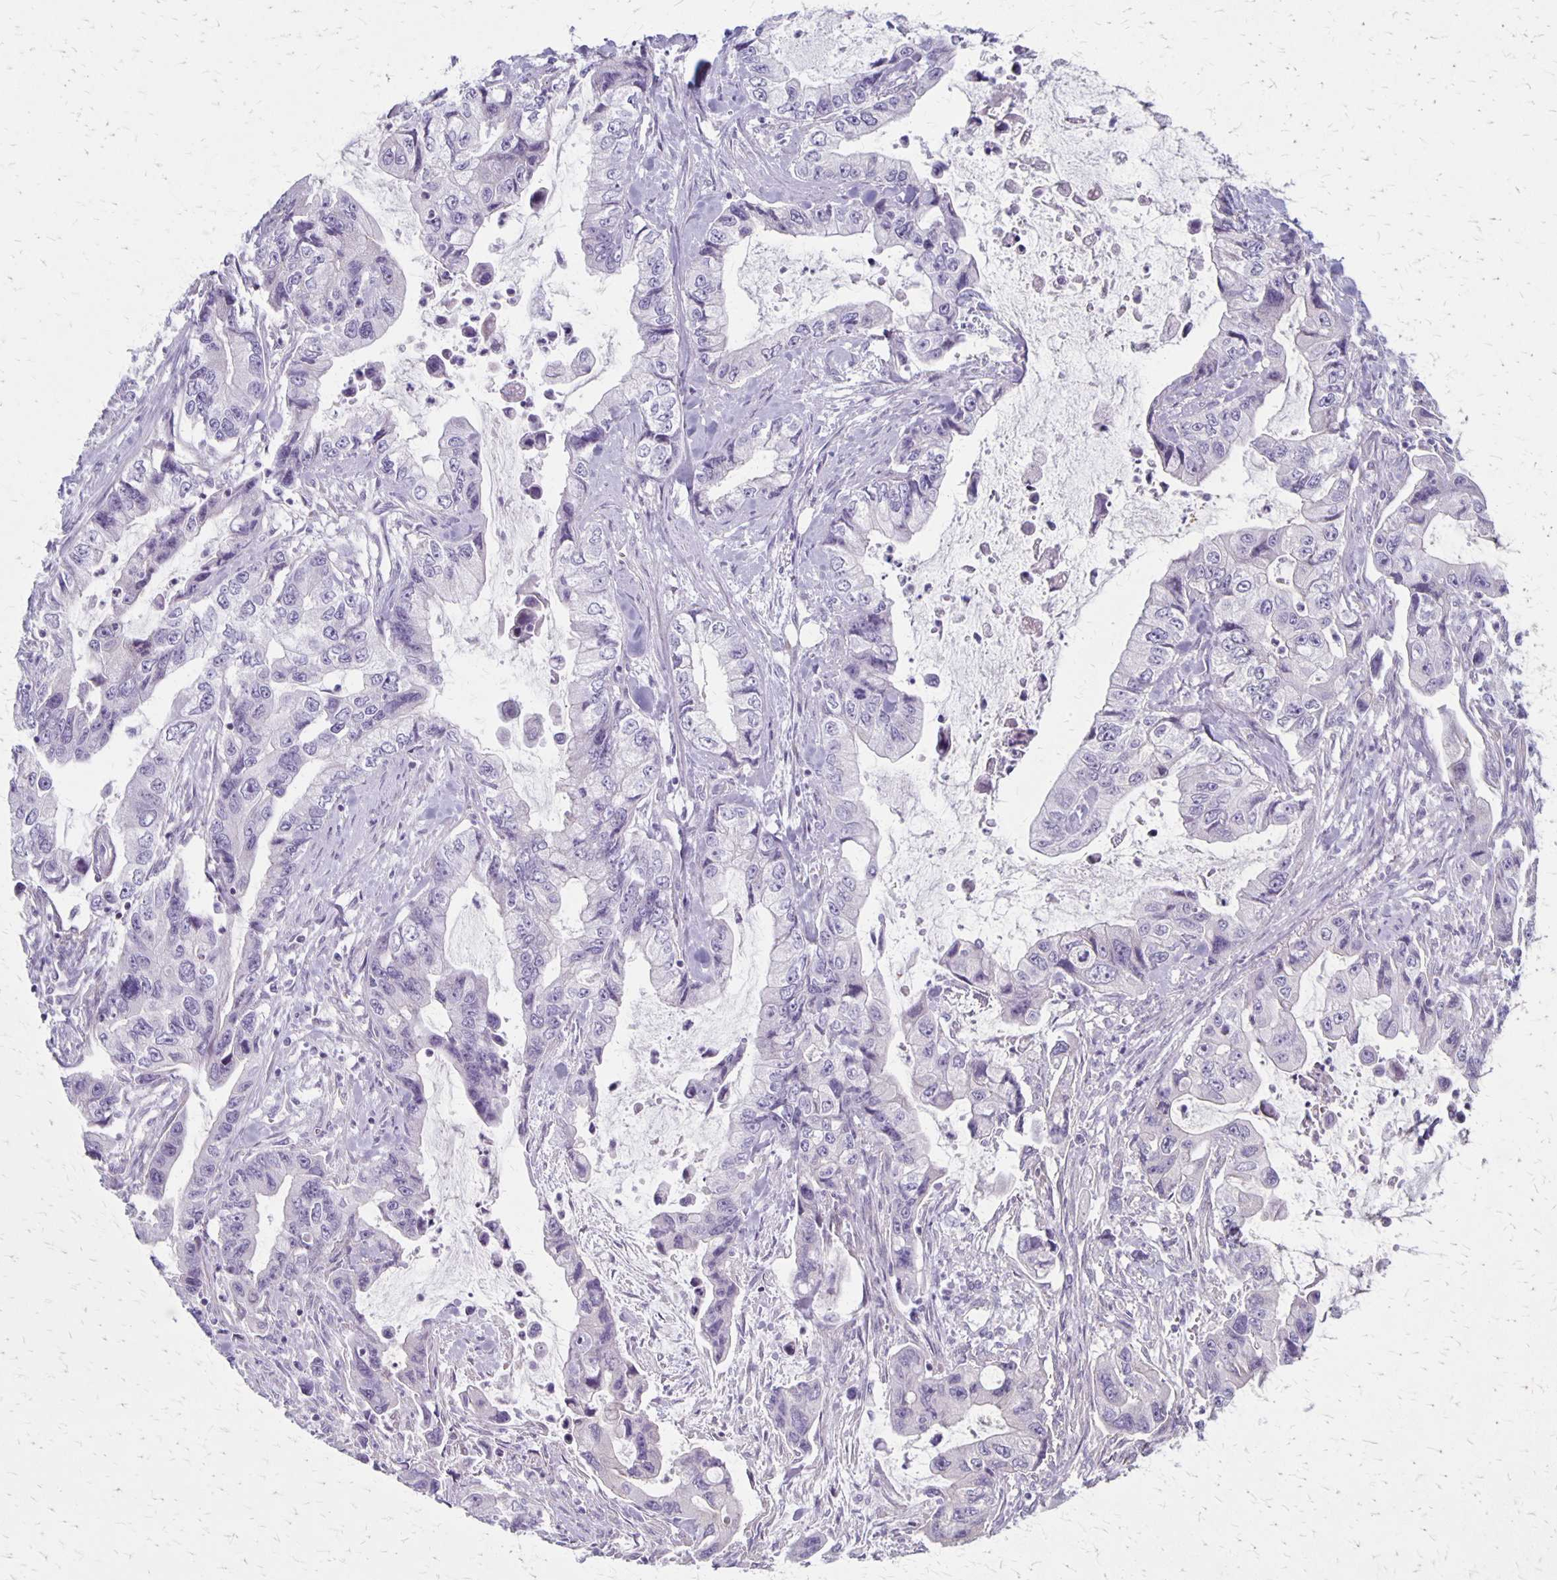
{"staining": {"intensity": "negative", "quantity": "none", "location": "none"}, "tissue": "stomach cancer", "cell_type": "Tumor cells", "image_type": "cancer", "snomed": [{"axis": "morphology", "description": "Adenocarcinoma, NOS"}, {"axis": "topography", "description": "Pancreas"}, {"axis": "topography", "description": "Stomach, upper"}, {"axis": "topography", "description": "Stomach"}], "caption": "Human stomach cancer (adenocarcinoma) stained for a protein using immunohistochemistry displays no staining in tumor cells.", "gene": "HOMER1", "patient": {"sex": "male", "age": 77}}